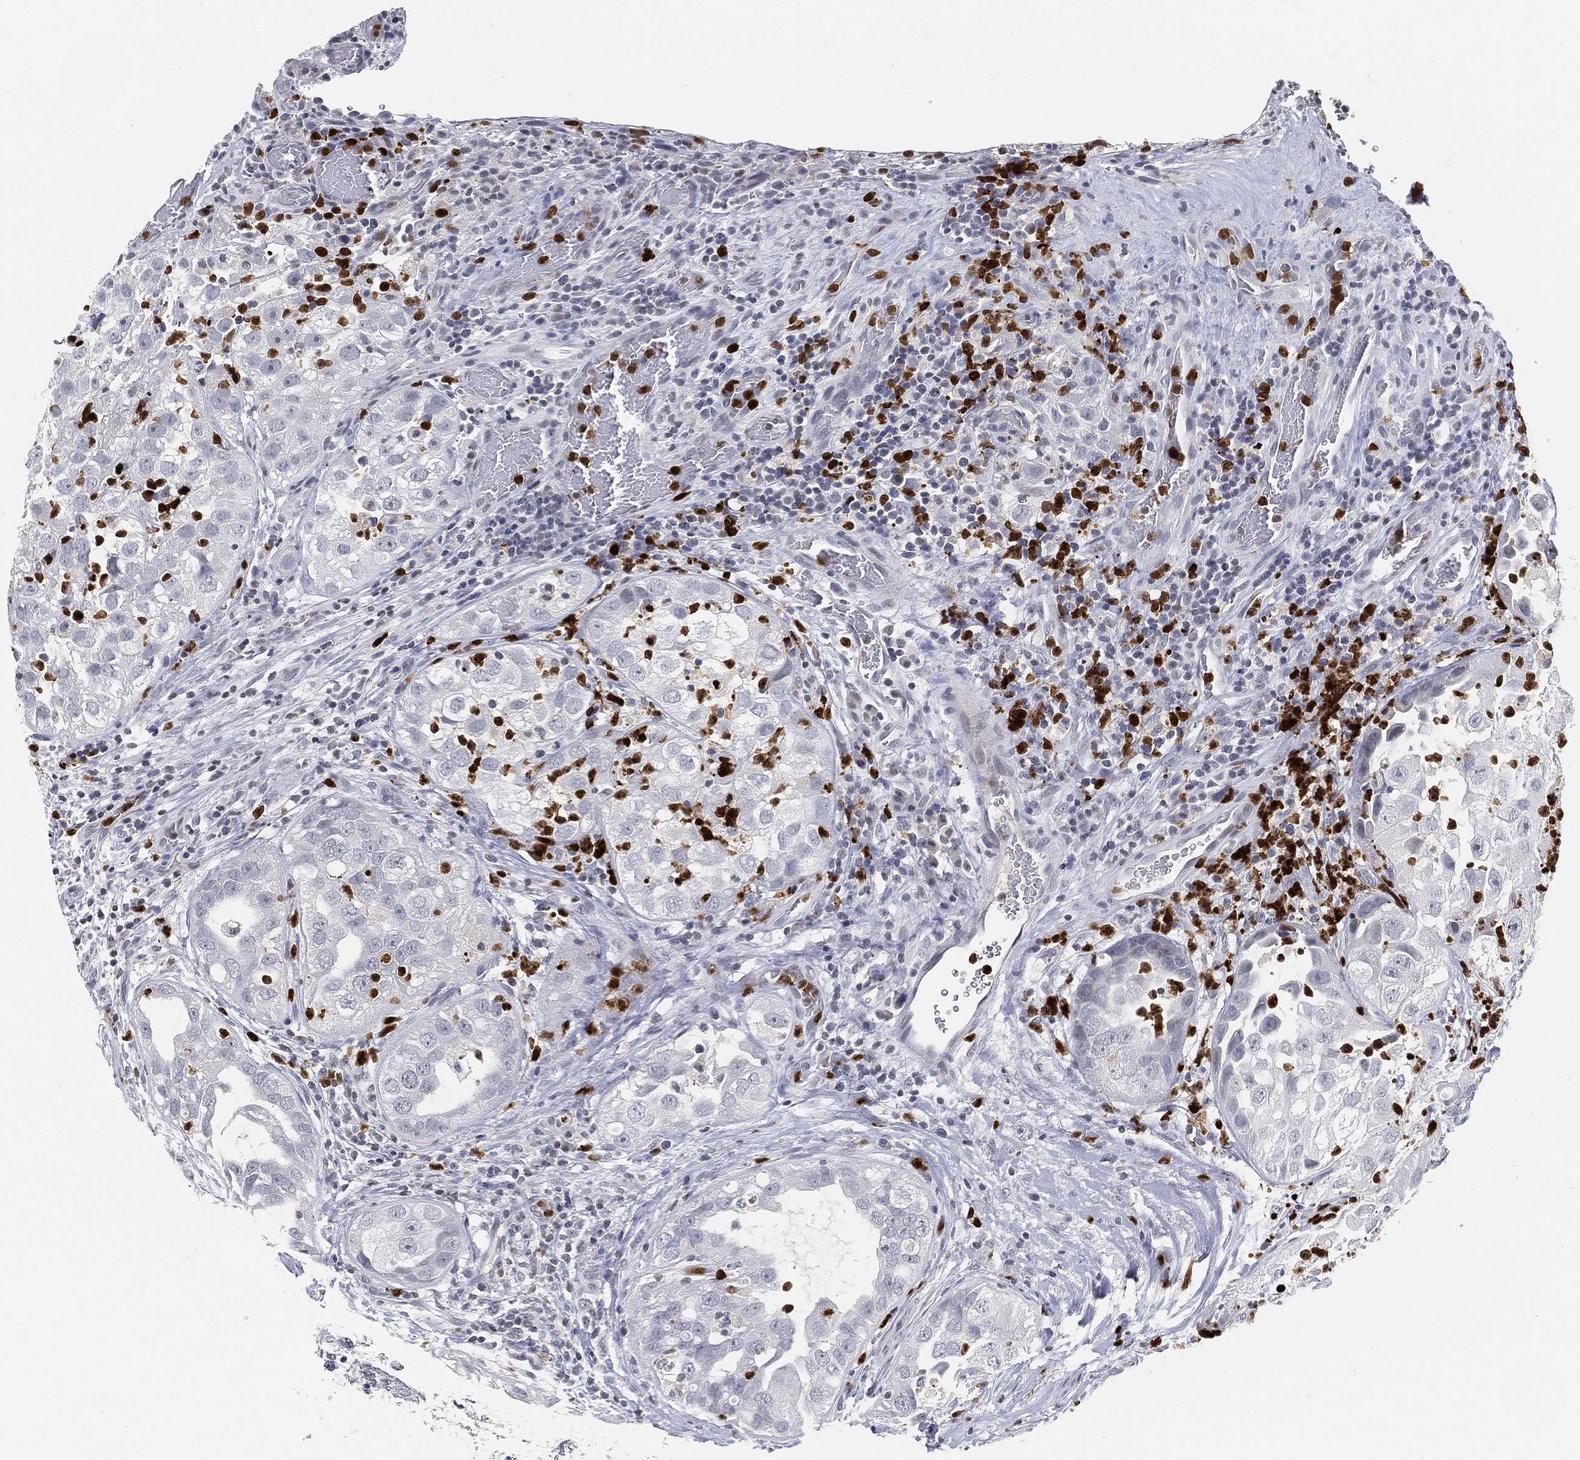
{"staining": {"intensity": "negative", "quantity": "none", "location": "none"}, "tissue": "urothelial cancer", "cell_type": "Tumor cells", "image_type": "cancer", "snomed": [{"axis": "morphology", "description": "Urothelial carcinoma, High grade"}, {"axis": "topography", "description": "Urinary bladder"}], "caption": "High power microscopy image of an immunohistochemistry micrograph of urothelial cancer, revealing no significant expression in tumor cells.", "gene": "ARG1", "patient": {"sex": "female", "age": 41}}